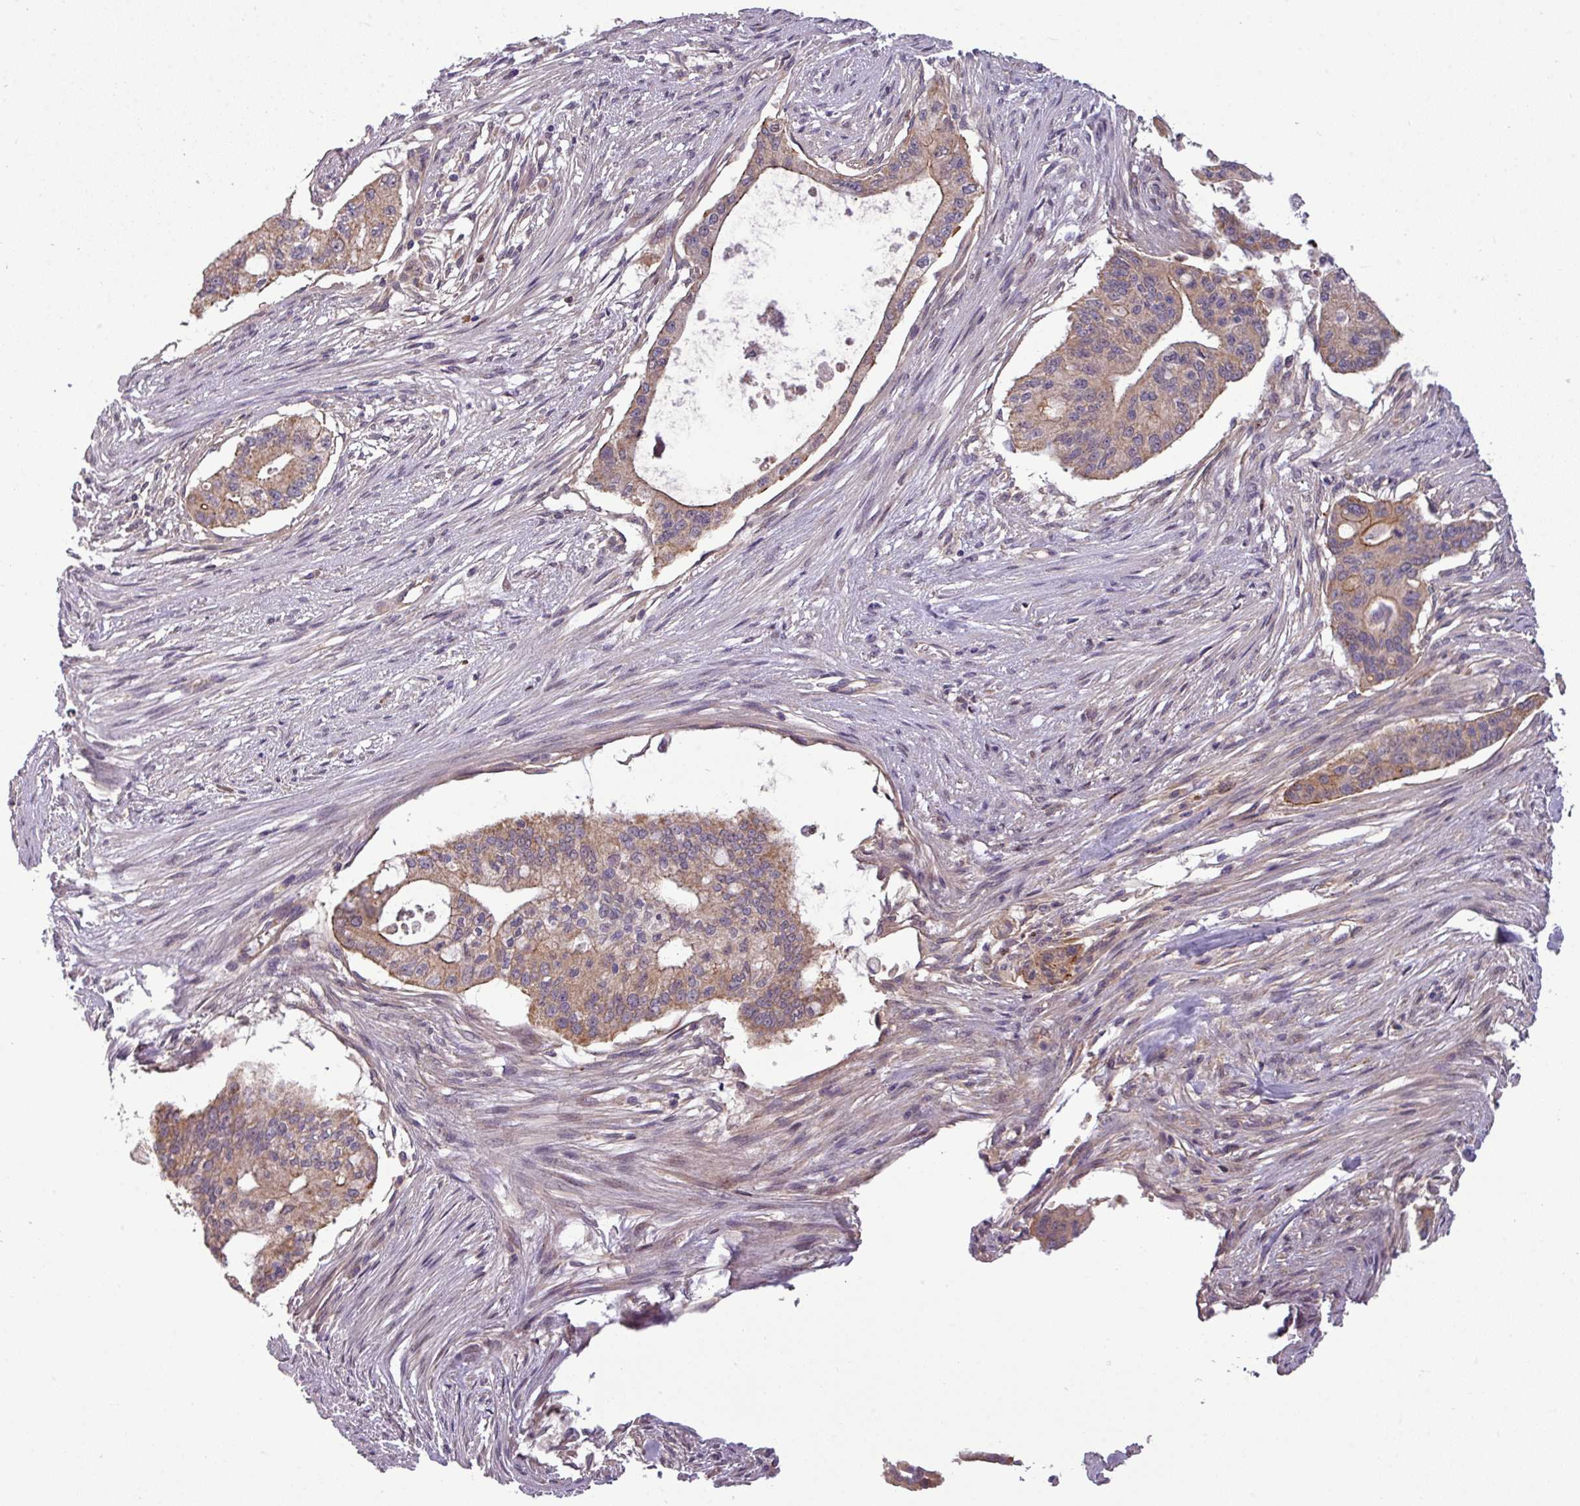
{"staining": {"intensity": "moderate", "quantity": ">75%", "location": "cytoplasmic/membranous"}, "tissue": "pancreatic cancer", "cell_type": "Tumor cells", "image_type": "cancer", "snomed": [{"axis": "morphology", "description": "Adenocarcinoma, NOS"}, {"axis": "topography", "description": "Pancreas"}], "caption": "IHC staining of adenocarcinoma (pancreatic), which demonstrates medium levels of moderate cytoplasmic/membranous expression in approximately >75% of tumor cells indicating moderate cytoplasmic/membranous protein staining. The staining was performed using DAB (3,3'-diaminobenzidine) (brown) for protein detection and nuclei were counterstained in hematoxylin (blue).", "gene": "PAPLN", "patient": {"sex": "male", "age": 46}}